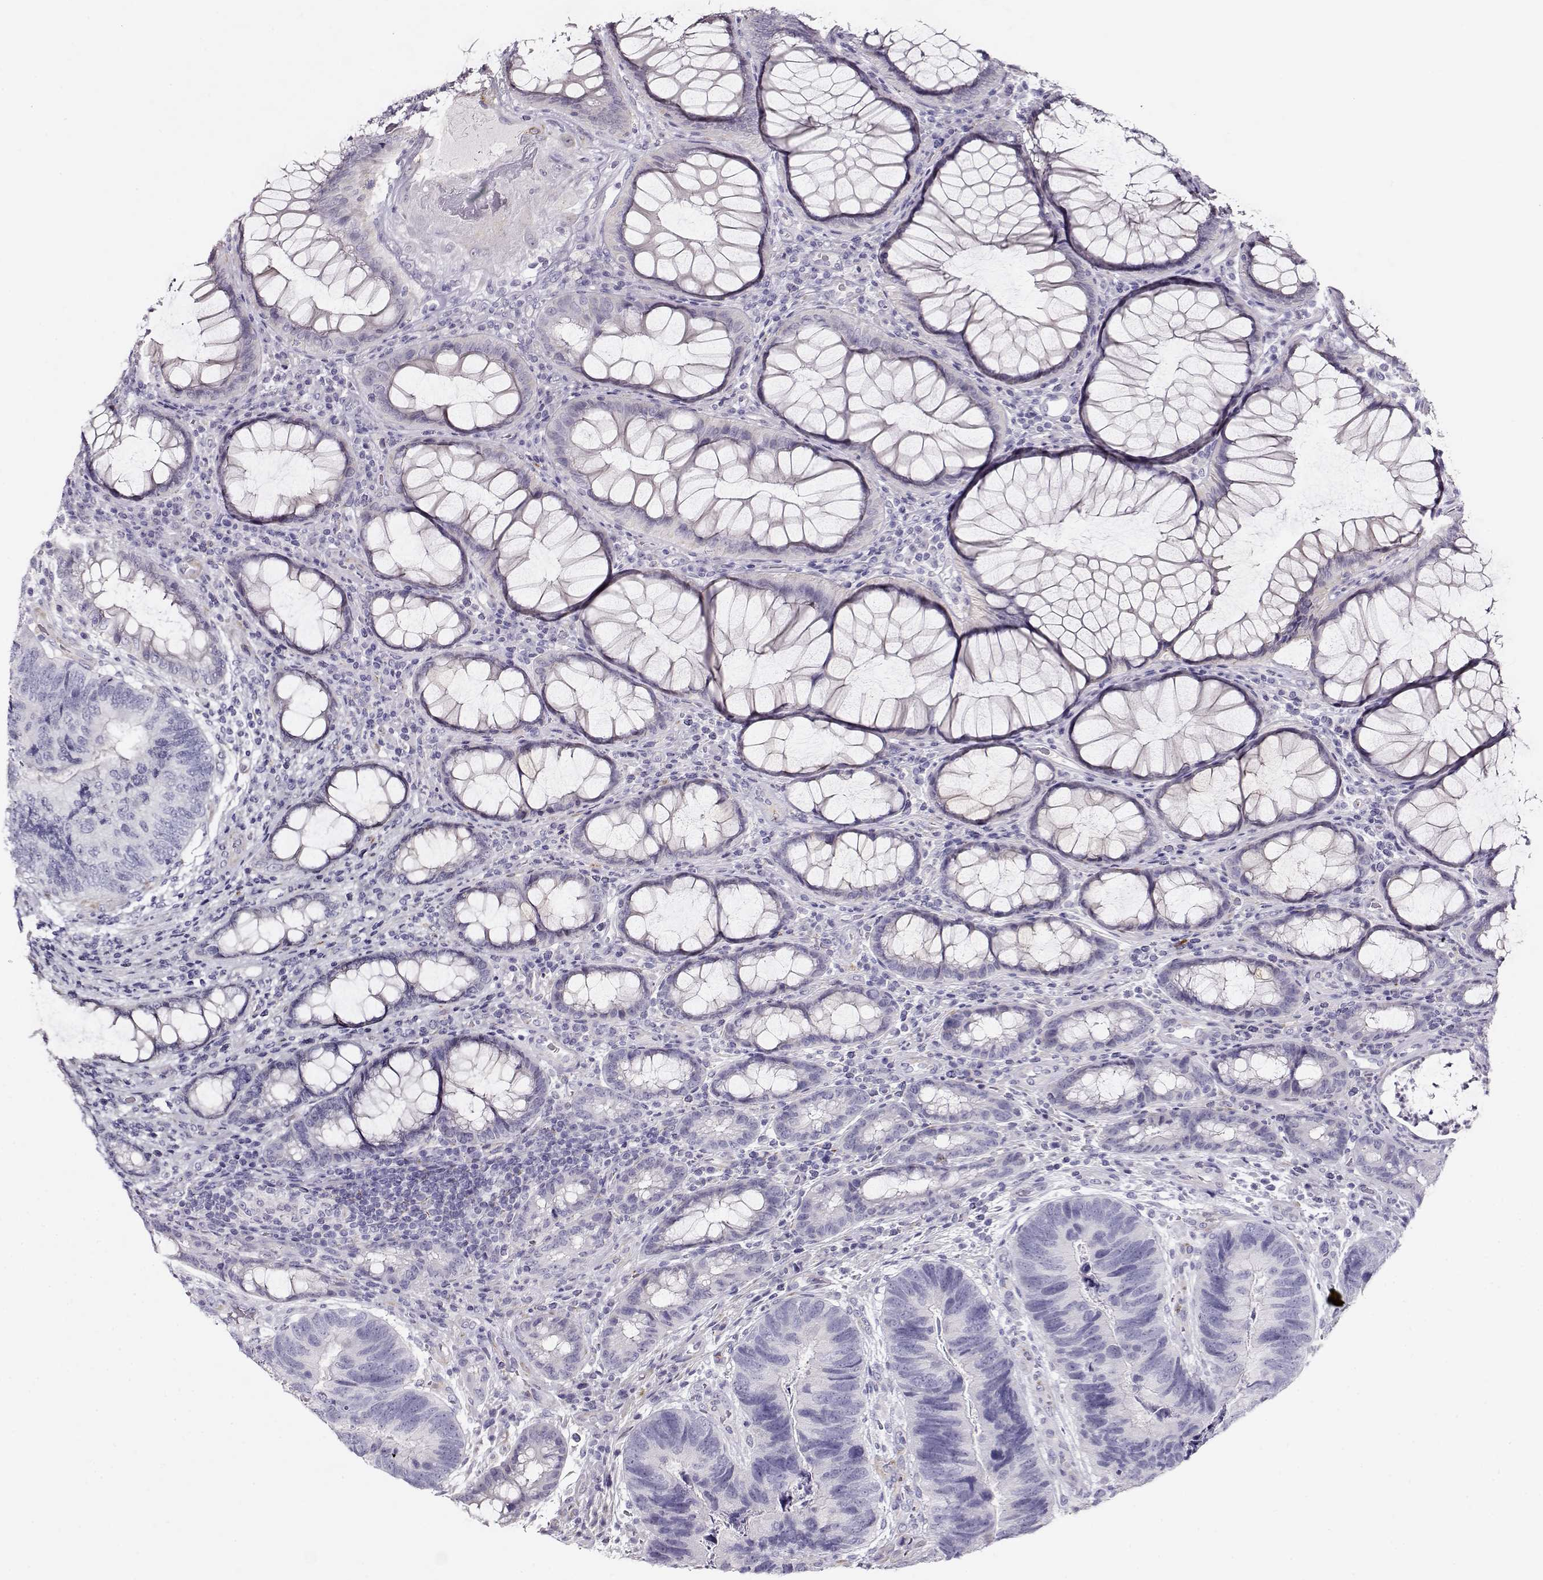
{"staining": {"intensity": "negative", "quantity": "none", "location": "none"}, "tissue": "colorectal cancer", "cell_type": "Tumor cells", "image_type": "cancer", "snomed": [{"axis": "morphology", "description": "Adenocarcinoma, NOS"}, {"axis": "topography", "description": "Colon"}], "caption": "Colorectal cancer (adenocarcinoma) stained for a protein using immunohistochemistry (IHC) displays no positivity tumor cells.", "gene": "RBM44", "patient": {"sex": "female", "age": 67}}